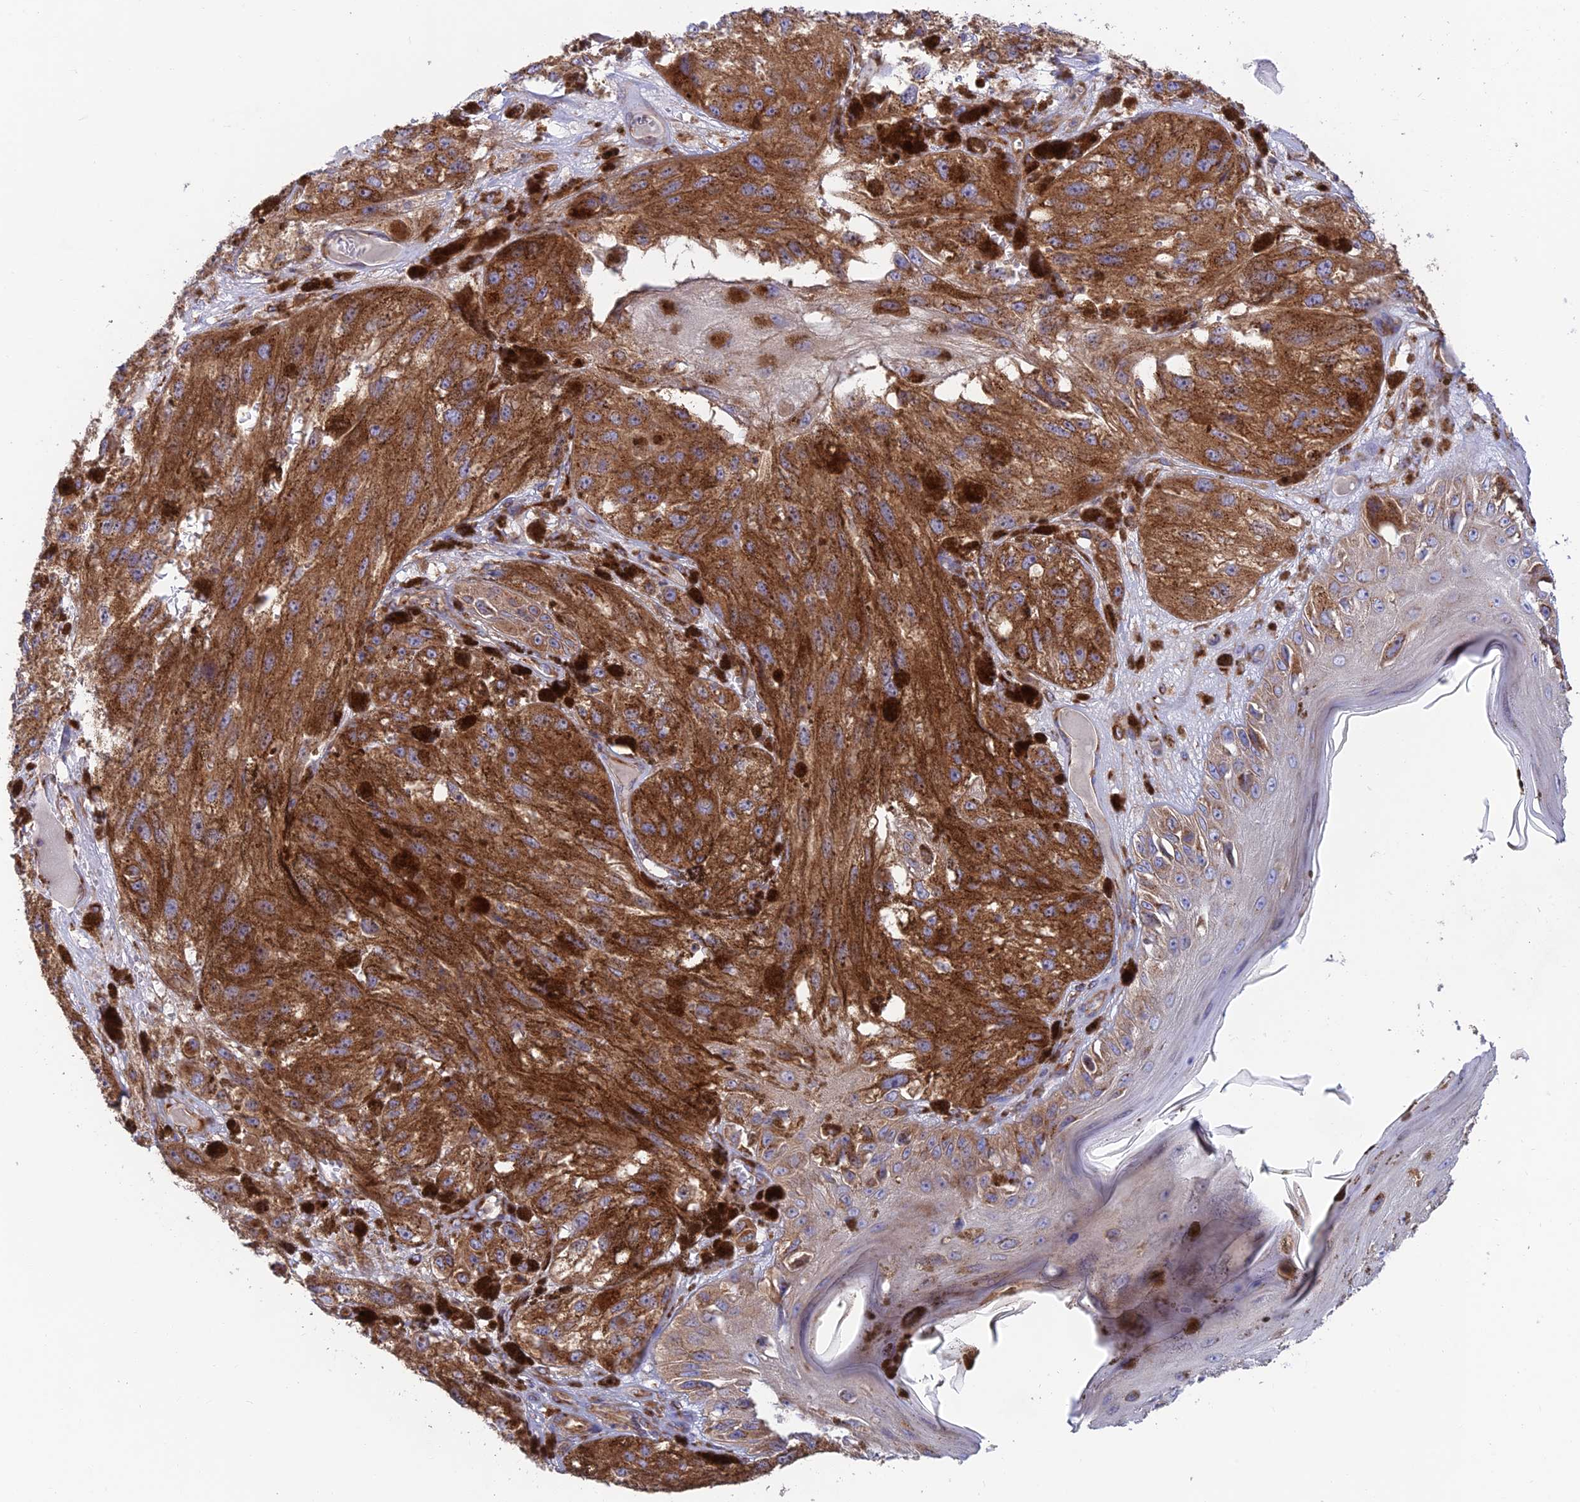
{"staining": {"intensity": "strong", "quantity": ">75%", "location": "cytoplasmic/membranous"}, "tissue": "melanoma", "cell_type": "Tumor cells", "image_type": "cancer", "snomed": [{"axis": "morphology", "description": "Malignant melanoma, NOS"}, {"axis": "topography", "description": "Skin"}], "caption": "Melanoma was stained to show a protein in brown. There is high levels of strong cytoplasmic/membranous expression in about >75% of tumor cells.", "gene": "GOLGA3", "patient": {"sex": "male", "age": 88}}